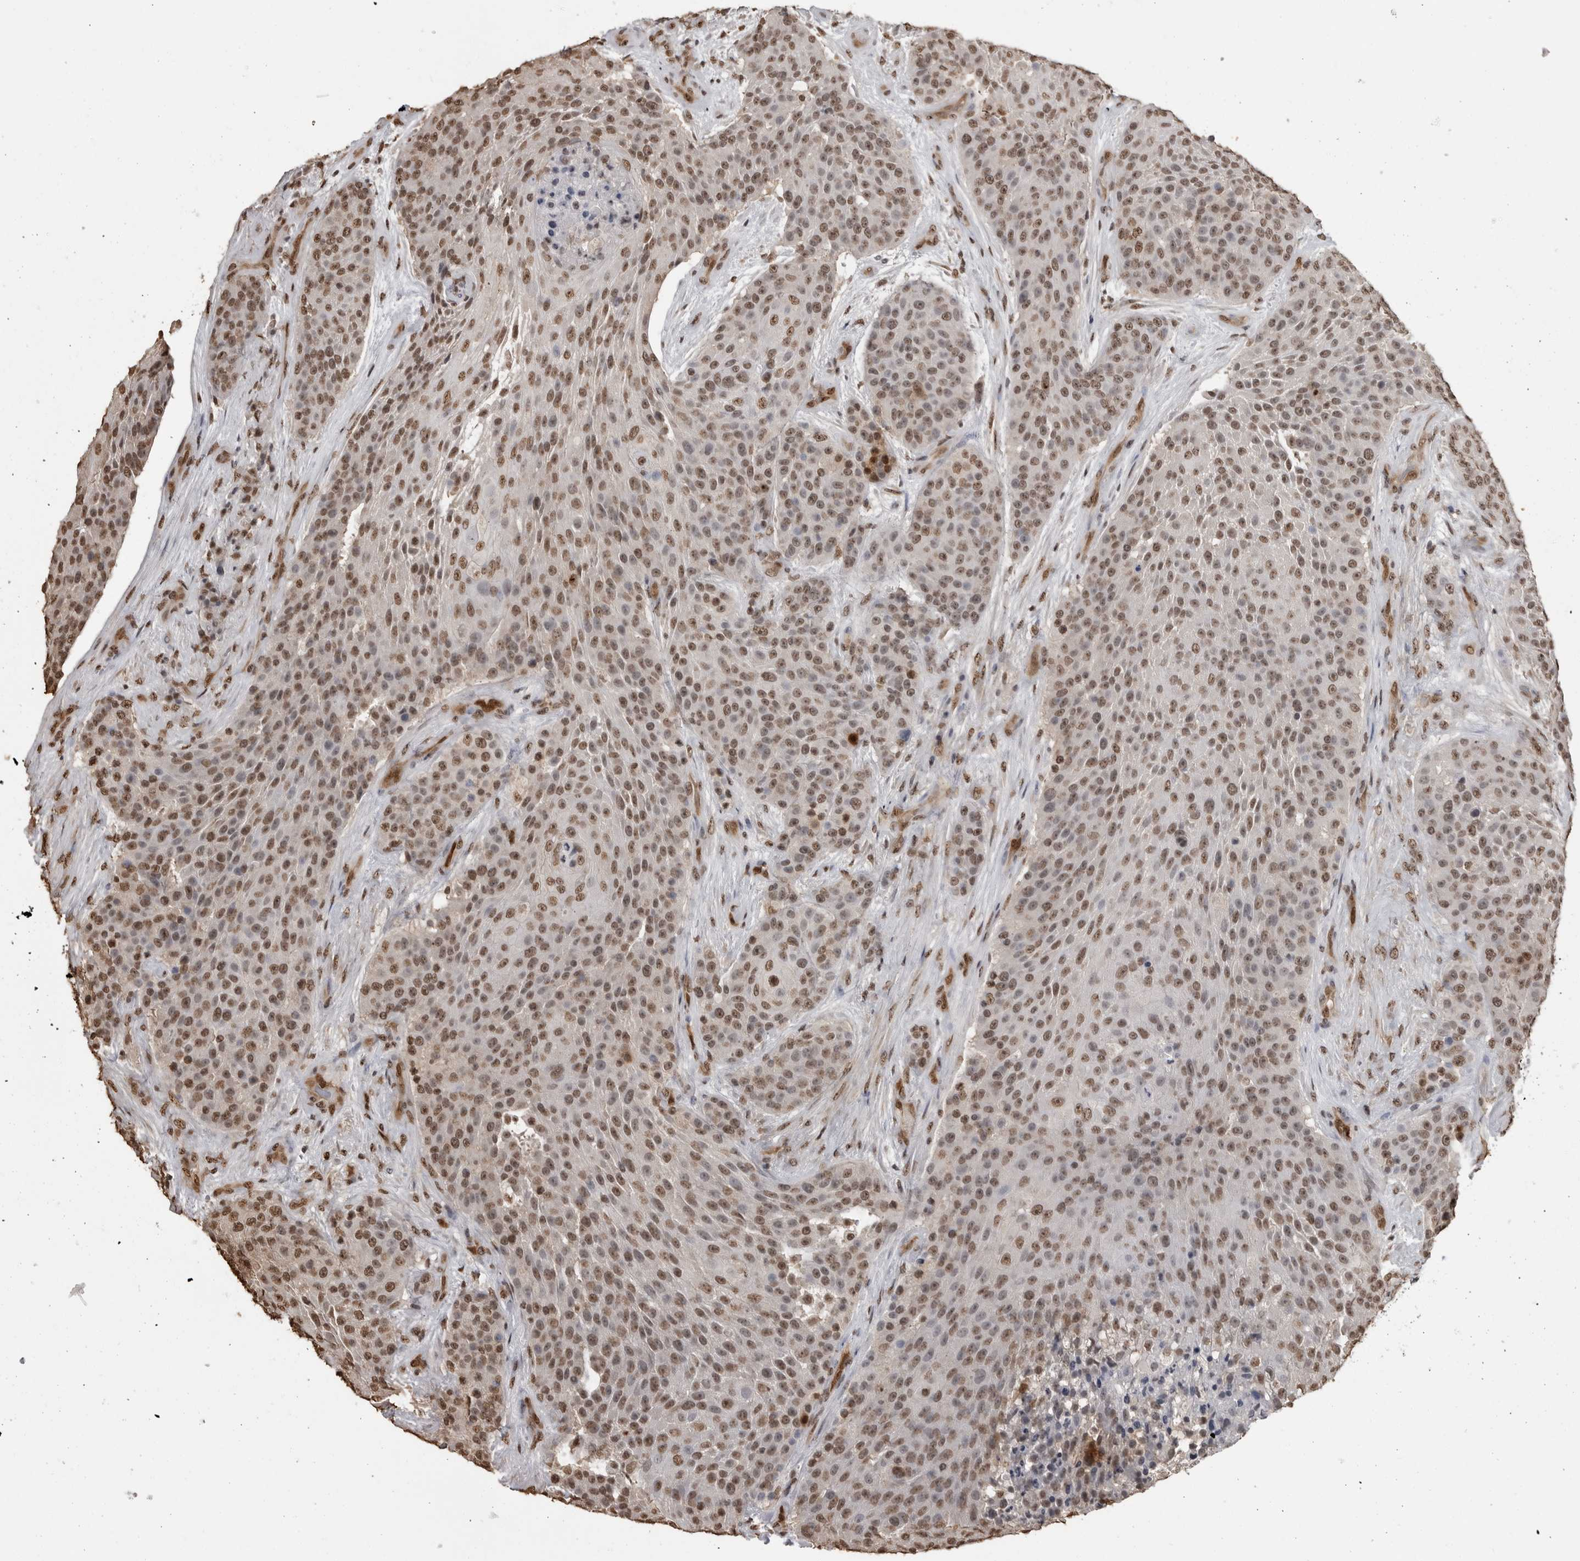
{"staining": {"intensity": "moderate", "quantity": ">75%", "location": "nuclear"}, "tissue": "urothelial cancer", "cell_type": "Tumor cells", "image_type": "cancer", "snomed": [{"axis": "morphology", "description": "Urothelial carcinoma, High grade"}, {"axis": "topography", "description": "Urinary bladder"}], "caption": "Urothelial cancer stained with DAB (3,3'-diaminobenzidine) immunohistochemistry exhibits medium levels of moderate nuclear positivity in about >75% of tumor cells. (DAB IHC, brown staining for protein, blue staining for nuclei).", "gene": "SMAD2", "patient": {"sex": "female", "age": 63}}